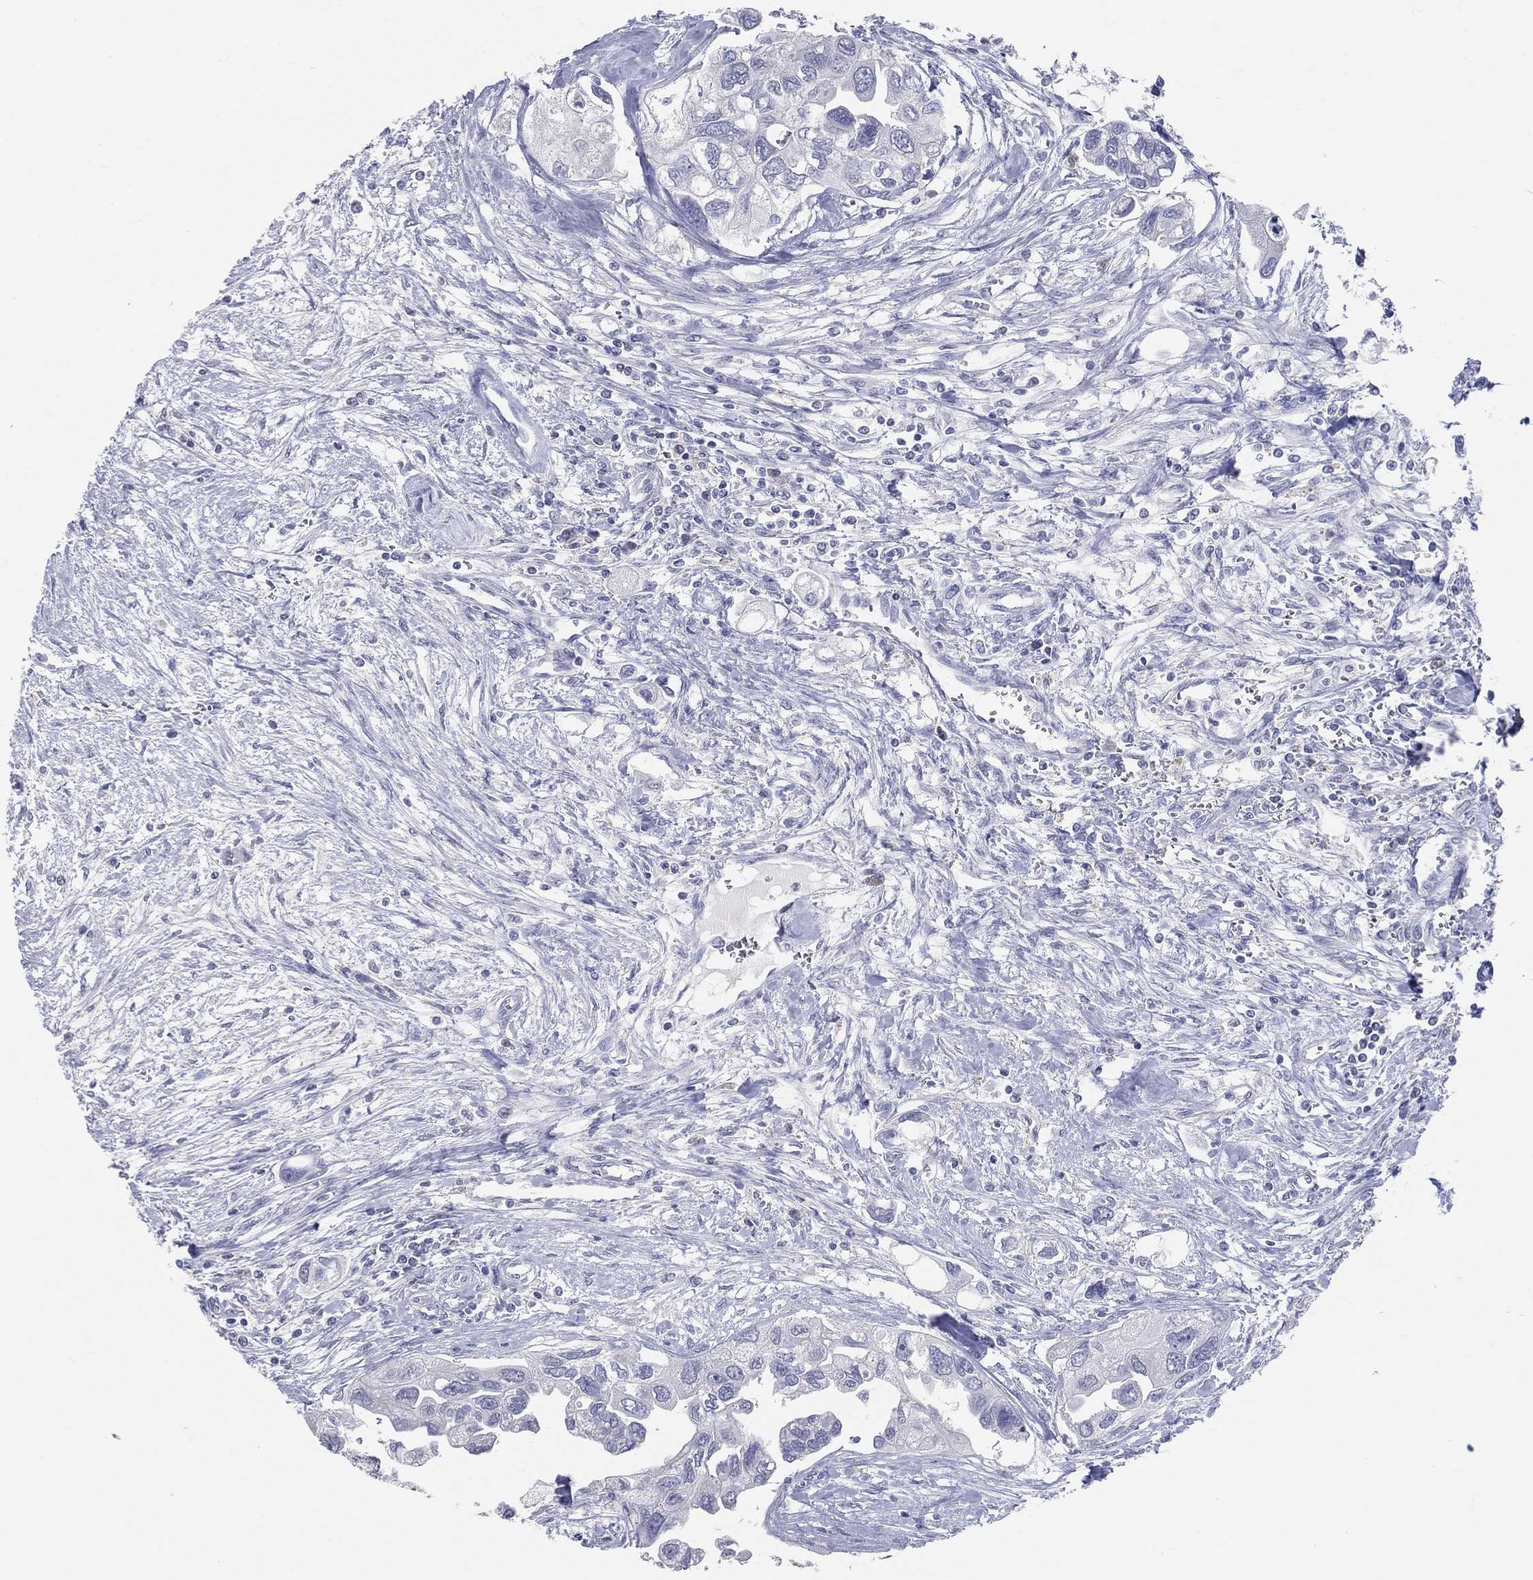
{"staining": {"intensity": "negative", "quantity": "none", "location": "none"}, "tissue": "urothelial cancer", "cell_type": "Tumor cells", "image_type": "cancer", "snomed": [{"axis": "morphology", "description": "Urothelial carcinoma, High grade"}, {"axis": "topography", "description": "Urinary bladder"}], "caption": "This image is of urothelial cancer stained with immunohistochemistry to label a protein in brown with the nuclei are counter-stained blue. There is no expression in tumor cells.", "gene": "LAT", "patient": {"sex": "male", "age": 59}}